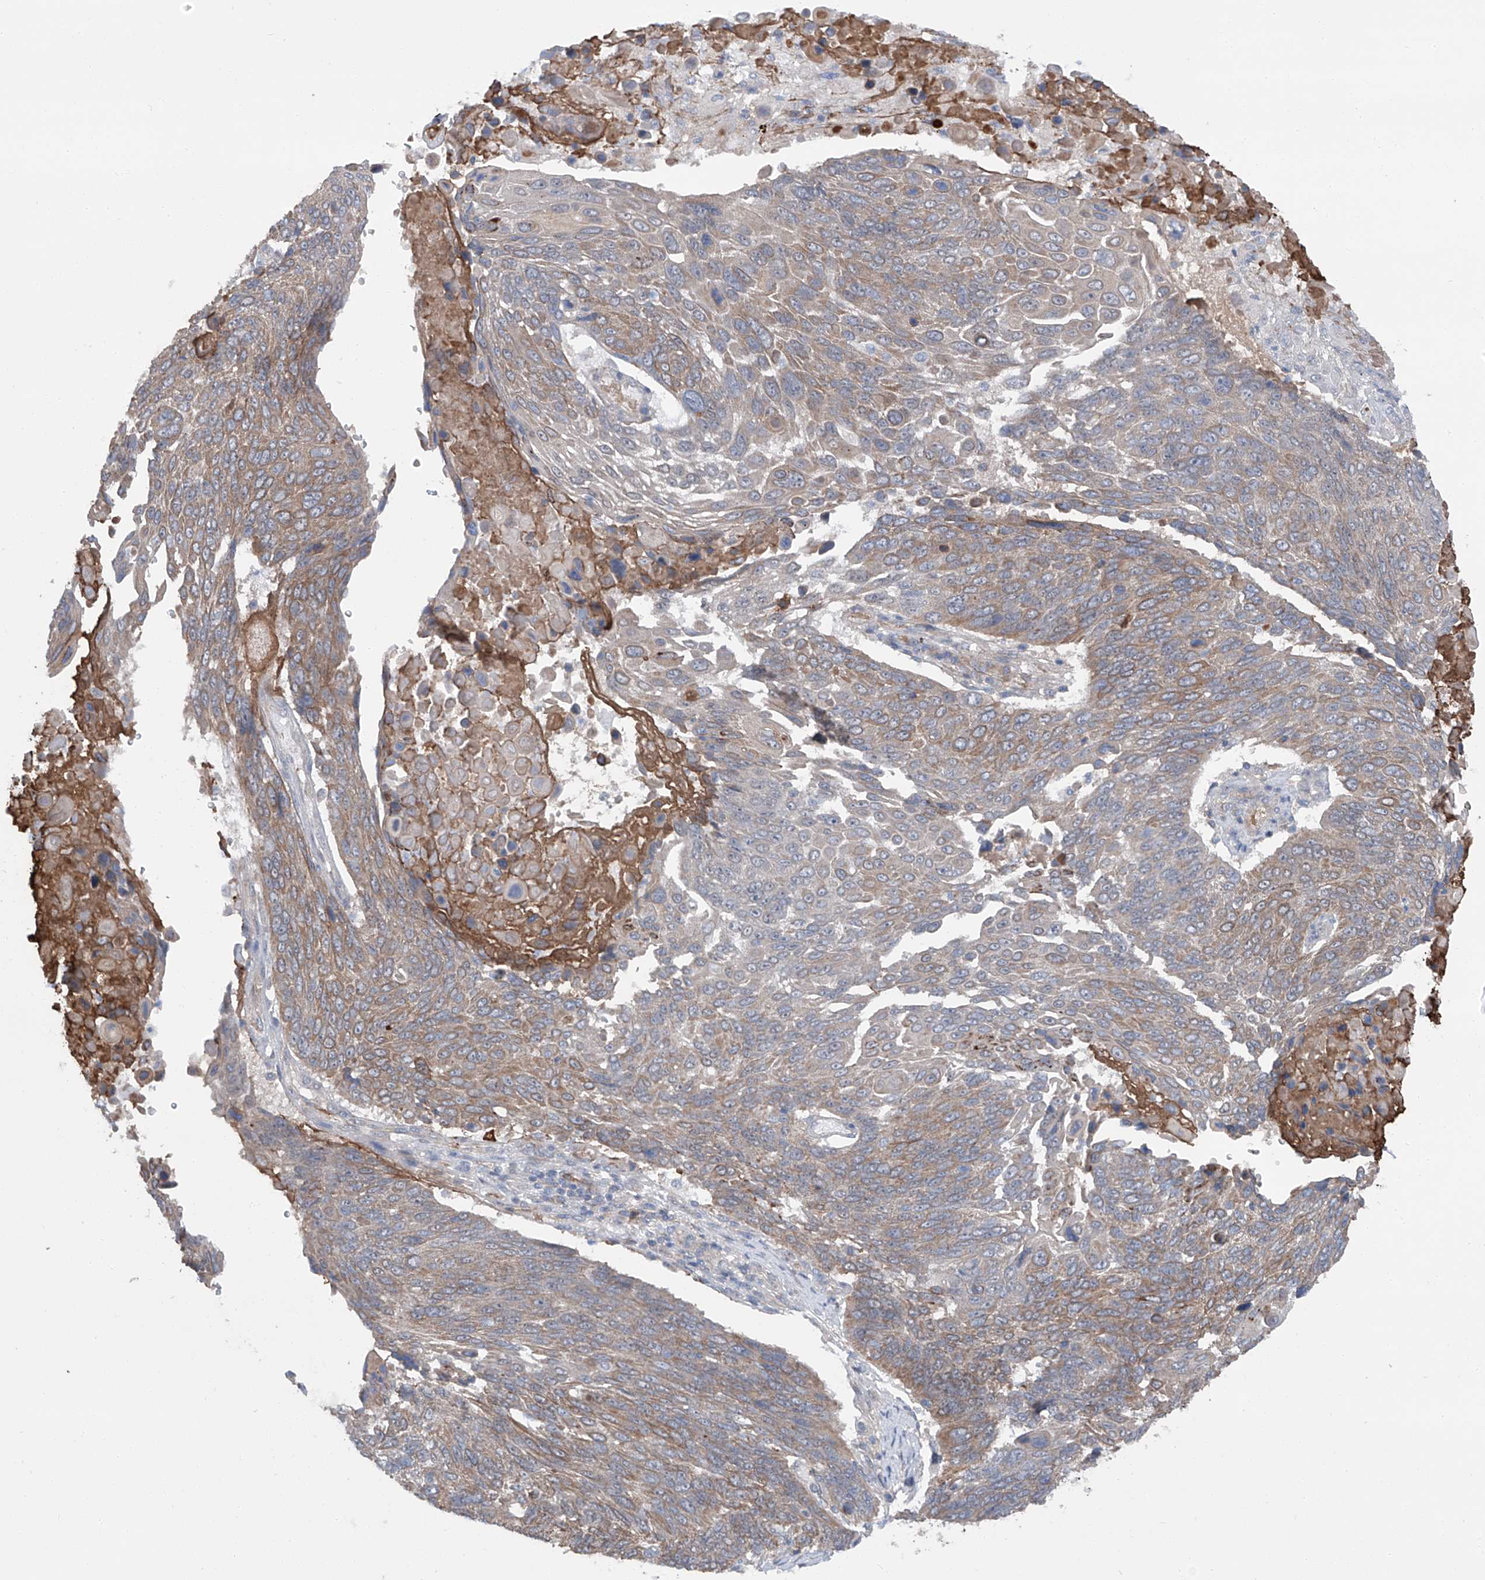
{"staining": {"intensity": "moderate", "quantity": ">75%", "location": "cytoplasmic/membranous"}, "tissue": "lung cancer", "cell_type": "Tumor cells", "image_type": "cancer", "snomed": [{"axis": "morphology", "description": "Squamous cell carcinoma, NOS"}, {"axis": "topography", "description": "Lung"}], "caption": "Immunohistochemistry (DAB (3,3'-diaminobenzidine)) staining of squamous cell carcinoma (lung) displays moderate cytoplasmic/membranous protein staining in about >75% of tumor cells. (DAB (3,3'-diaminobenzidine) IHC, brown staining for protein, blue staining for nuclei).", "gene": "SIX4", "patient": {"sex": "male", "age": 66}}